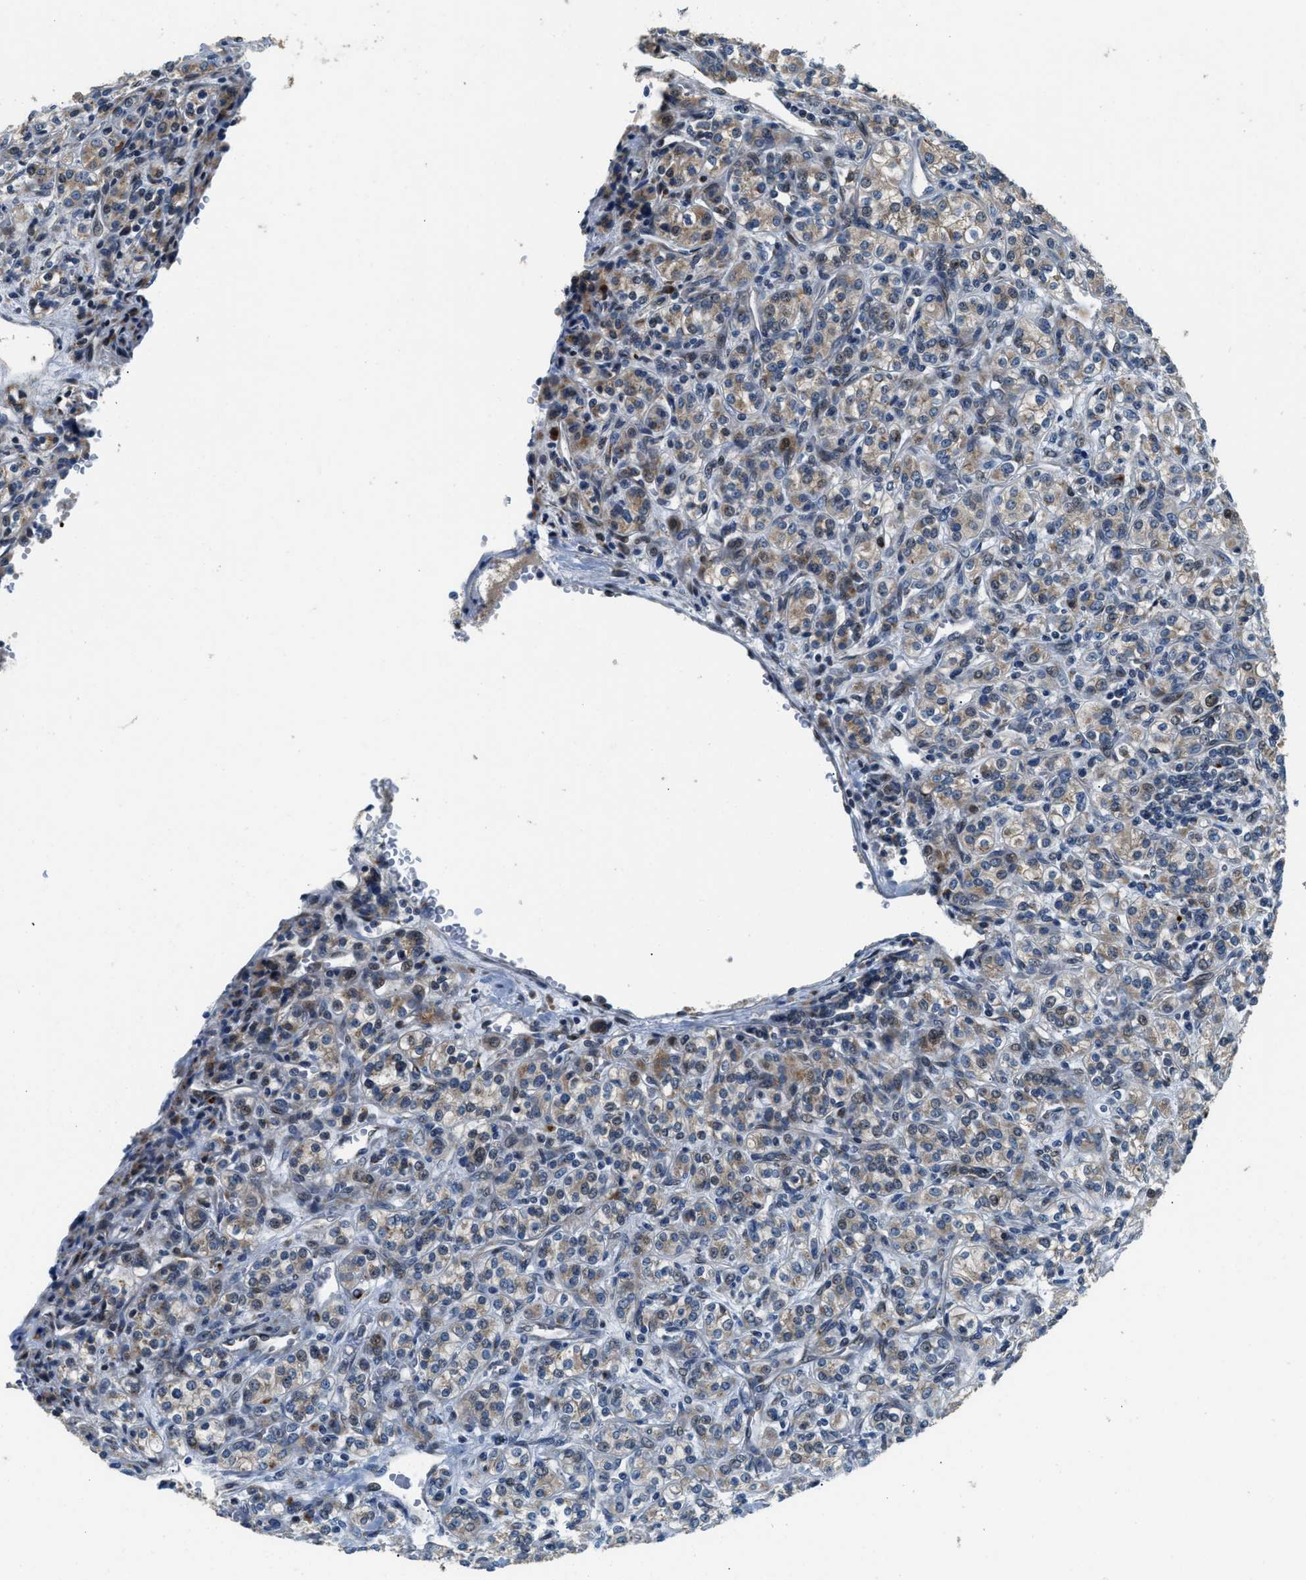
{"staining": {"intensity": "moderate", "quantity": "25%-75%", "location": "cytoplasmic/membranous"}, "tissue": "renal cancer", "cell_type": "Tumor cells", "image_type": "cancer", "snomed": [{"axis": "morphology", "description": "Adenocarcinoma, NOS"}, {"axis": "topography", "description": "Kidney"}], "caption": "Renal adenocarcinoma was stained to show a protein in brown. There is medium levels of moderate cytoplasmic/membranous staining in about 25%-75% of tumor cells. (IHC, brightfield microscopy, high magnification).", "gene": "FUT8", "patient": {"sex": "male", "age": 77}}